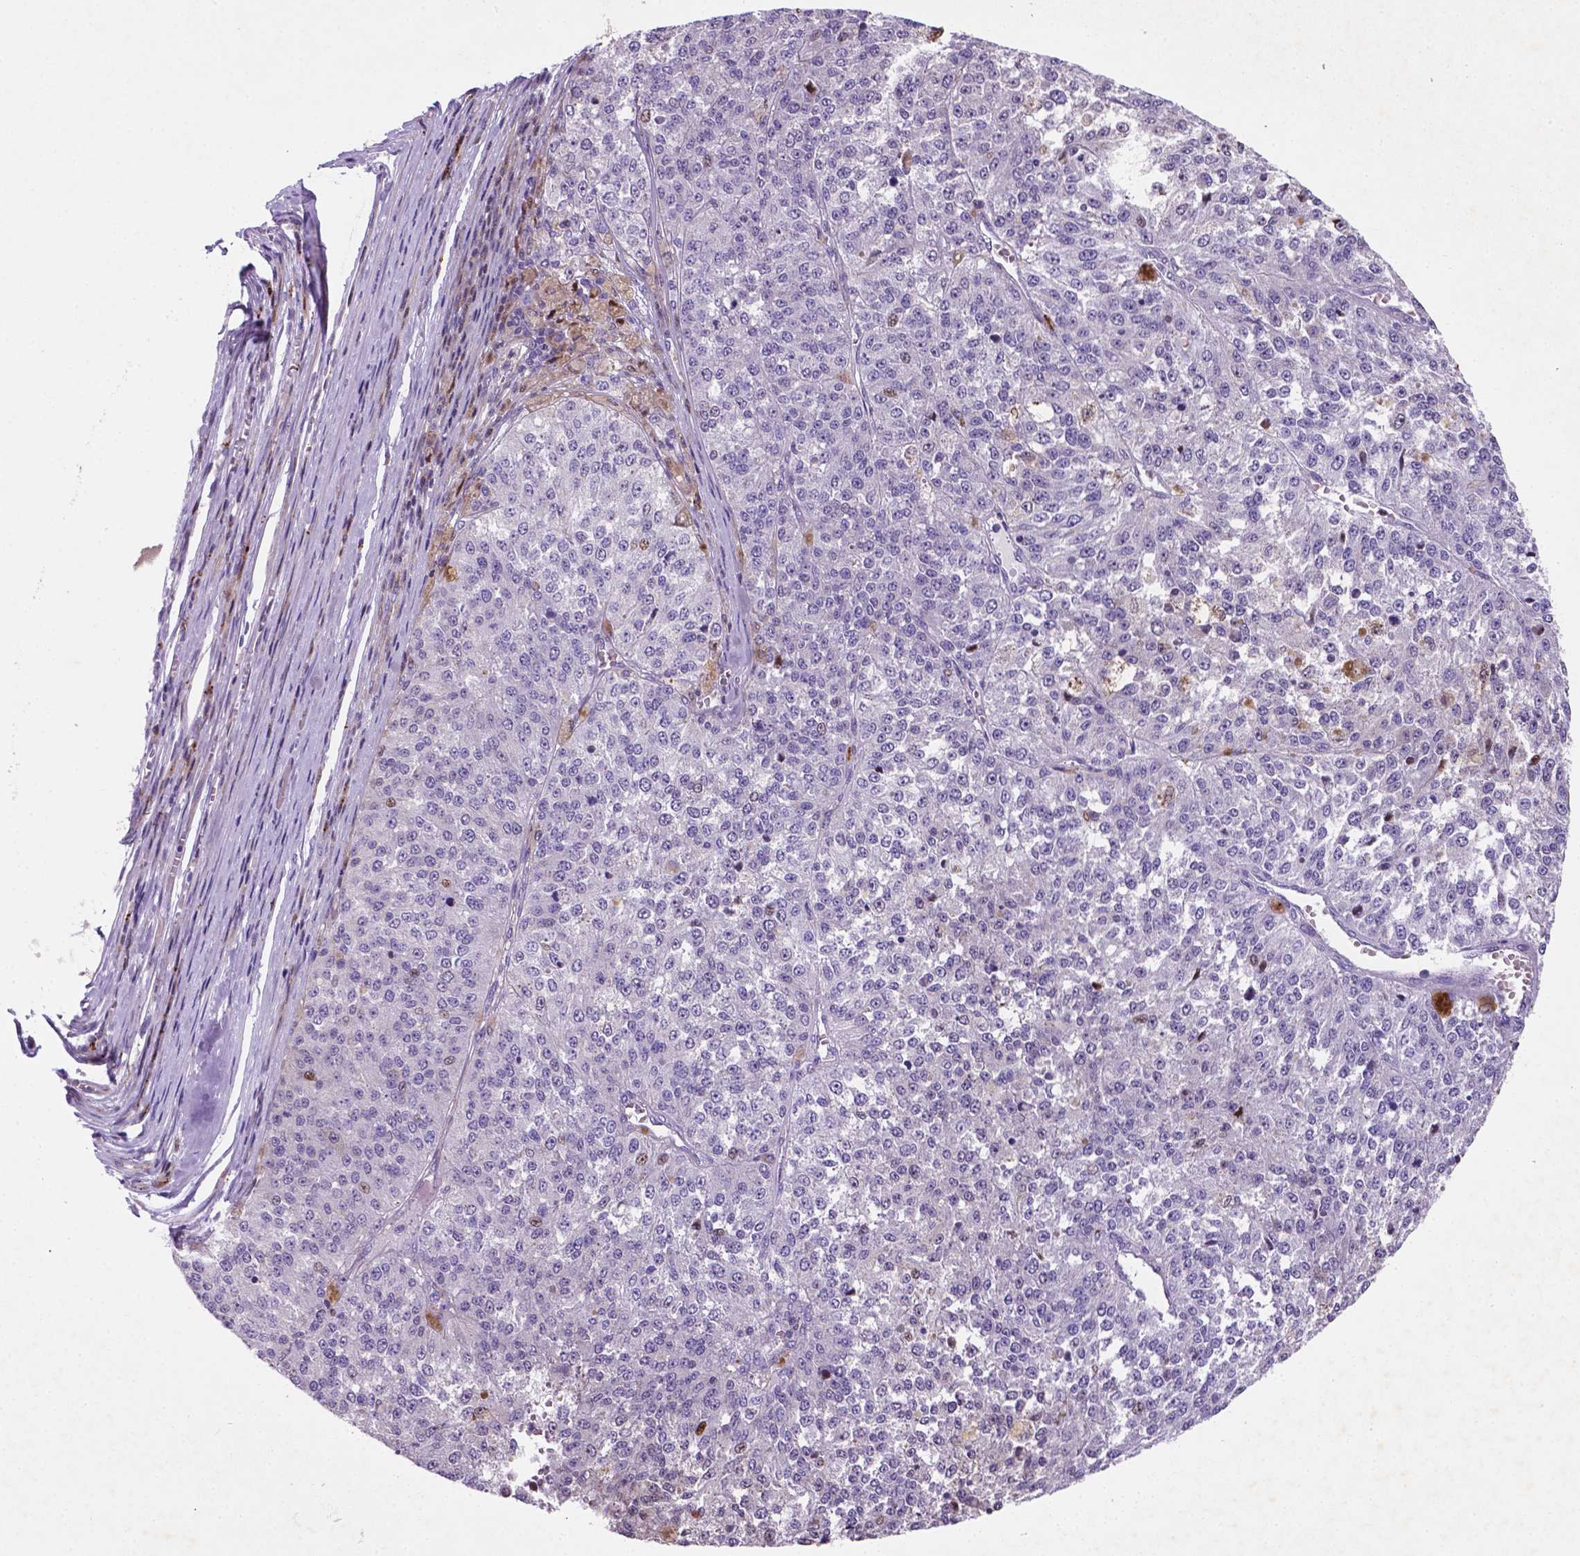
{"staining": {"intensity": "weak", "quantity": "<25%", "location": "nuclear"}, "tissue": "melanoma", "cell_type": "Tumor cells", "image_type": "cancer", "snomed": [{"axis": "morphology", "description": "Malignant melanoma, Metastatic site"}, {"axis": "topography", "description": "Lymph node"}], "caption": "Protein analysis of malignant melanoma (metastatic site) displays no significant expression in tumor cells.", "gene": "TM4SF20", "patient": {"sex": "female", "age": 64}}